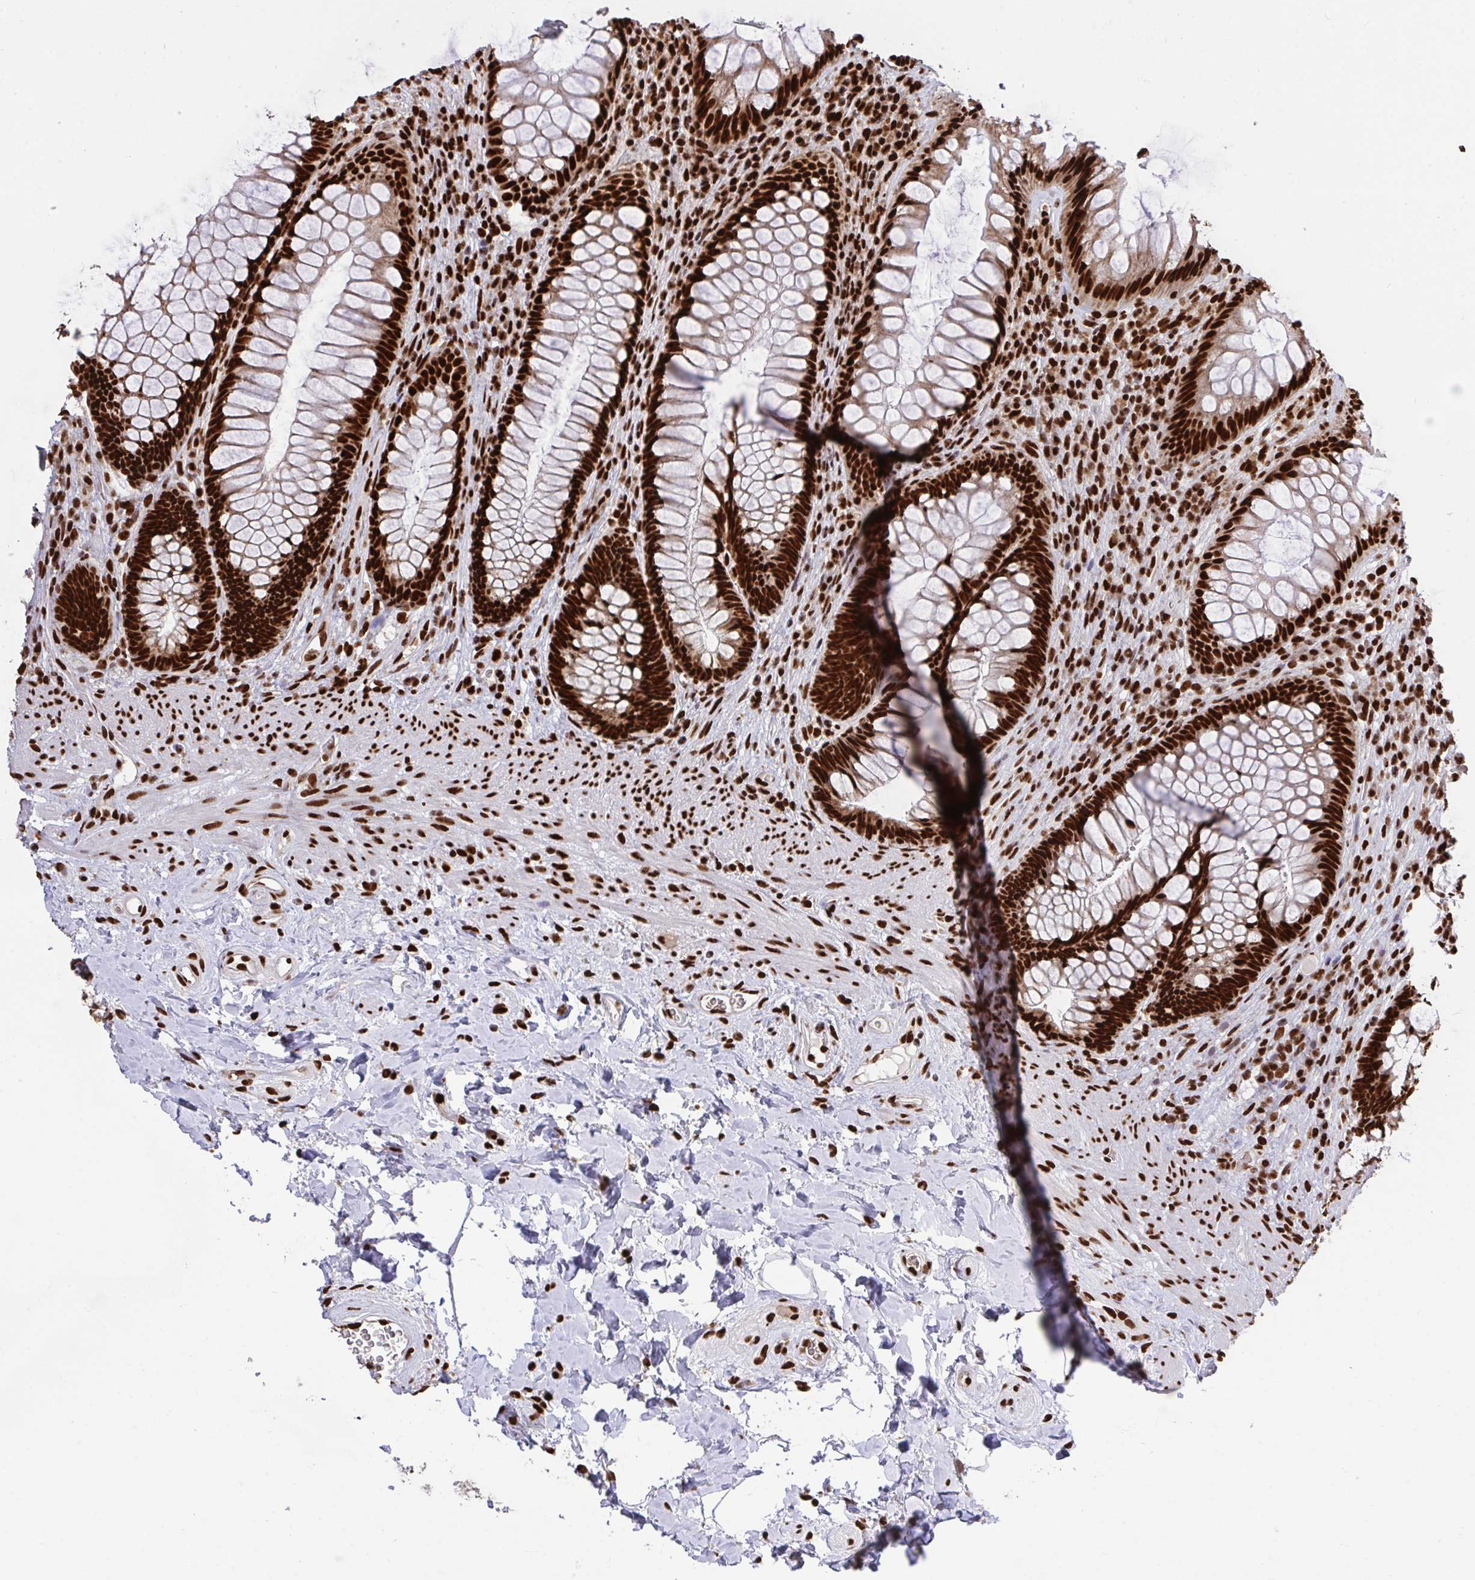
{"staining": {"intensity": "strong", "quantity": ">75%", "location": "nuclear"}, "tissue": "rectum", "cell_type": "Glandular cells", "image_type": "normal", "snomed": [{"axis": "morphology", "description": "Normal tissue, NOS"}, {"axis": "topography", "description": "Rectum"}], "caption": "A micrograph of human rectum stained for a protein demonstrates strong nuclear brown staining in glandular cells. The protein of interest is shown in brown color, while the nuclei are stained blue.", "gene": "ENSG00000268083", "patient": {"sex": "male", "age": 53}}